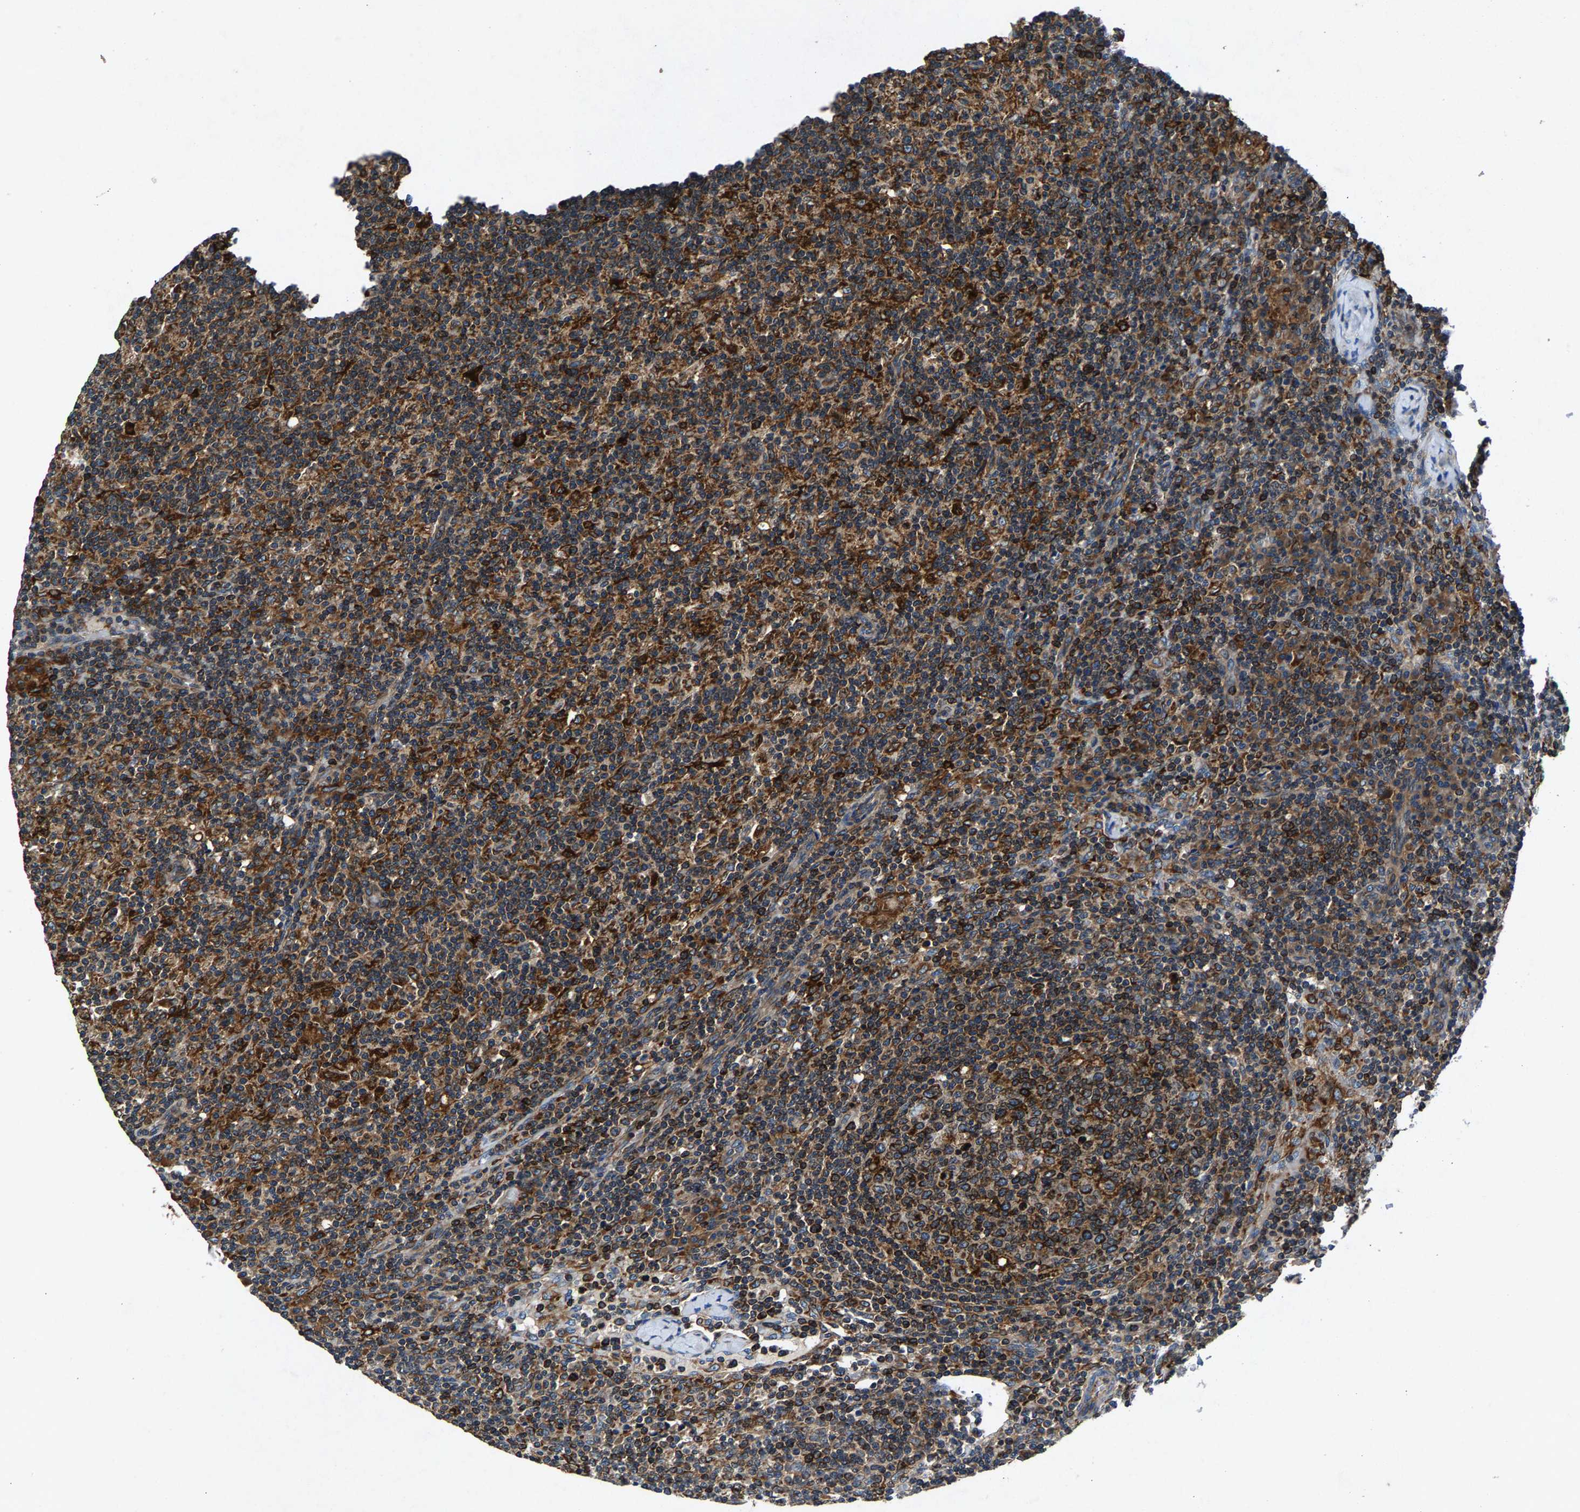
{"staining": {"intensity": "moderate", "quantity": ">75%", "location": "cytoplasmic/membranous"}, "tissue": "lymph node", "cell_type": "Germinal center cells", "image_type": "normal", "snomed": [{"axis": "morphology", "description": "Normal tissue, NOS"}, {"axis": "morphology", "description": "Inflammation, NOS"}, {"axis": "topography", "description": "Lymph node"}], "caption": "Brown immunohistochemical staining in normal human lymph node shows moderate cytoplasmic/membranous positivity in about >75% of germinal center cells.", "gene": "LPCAT1", "patient": {"sex": "male", "age": 55}}